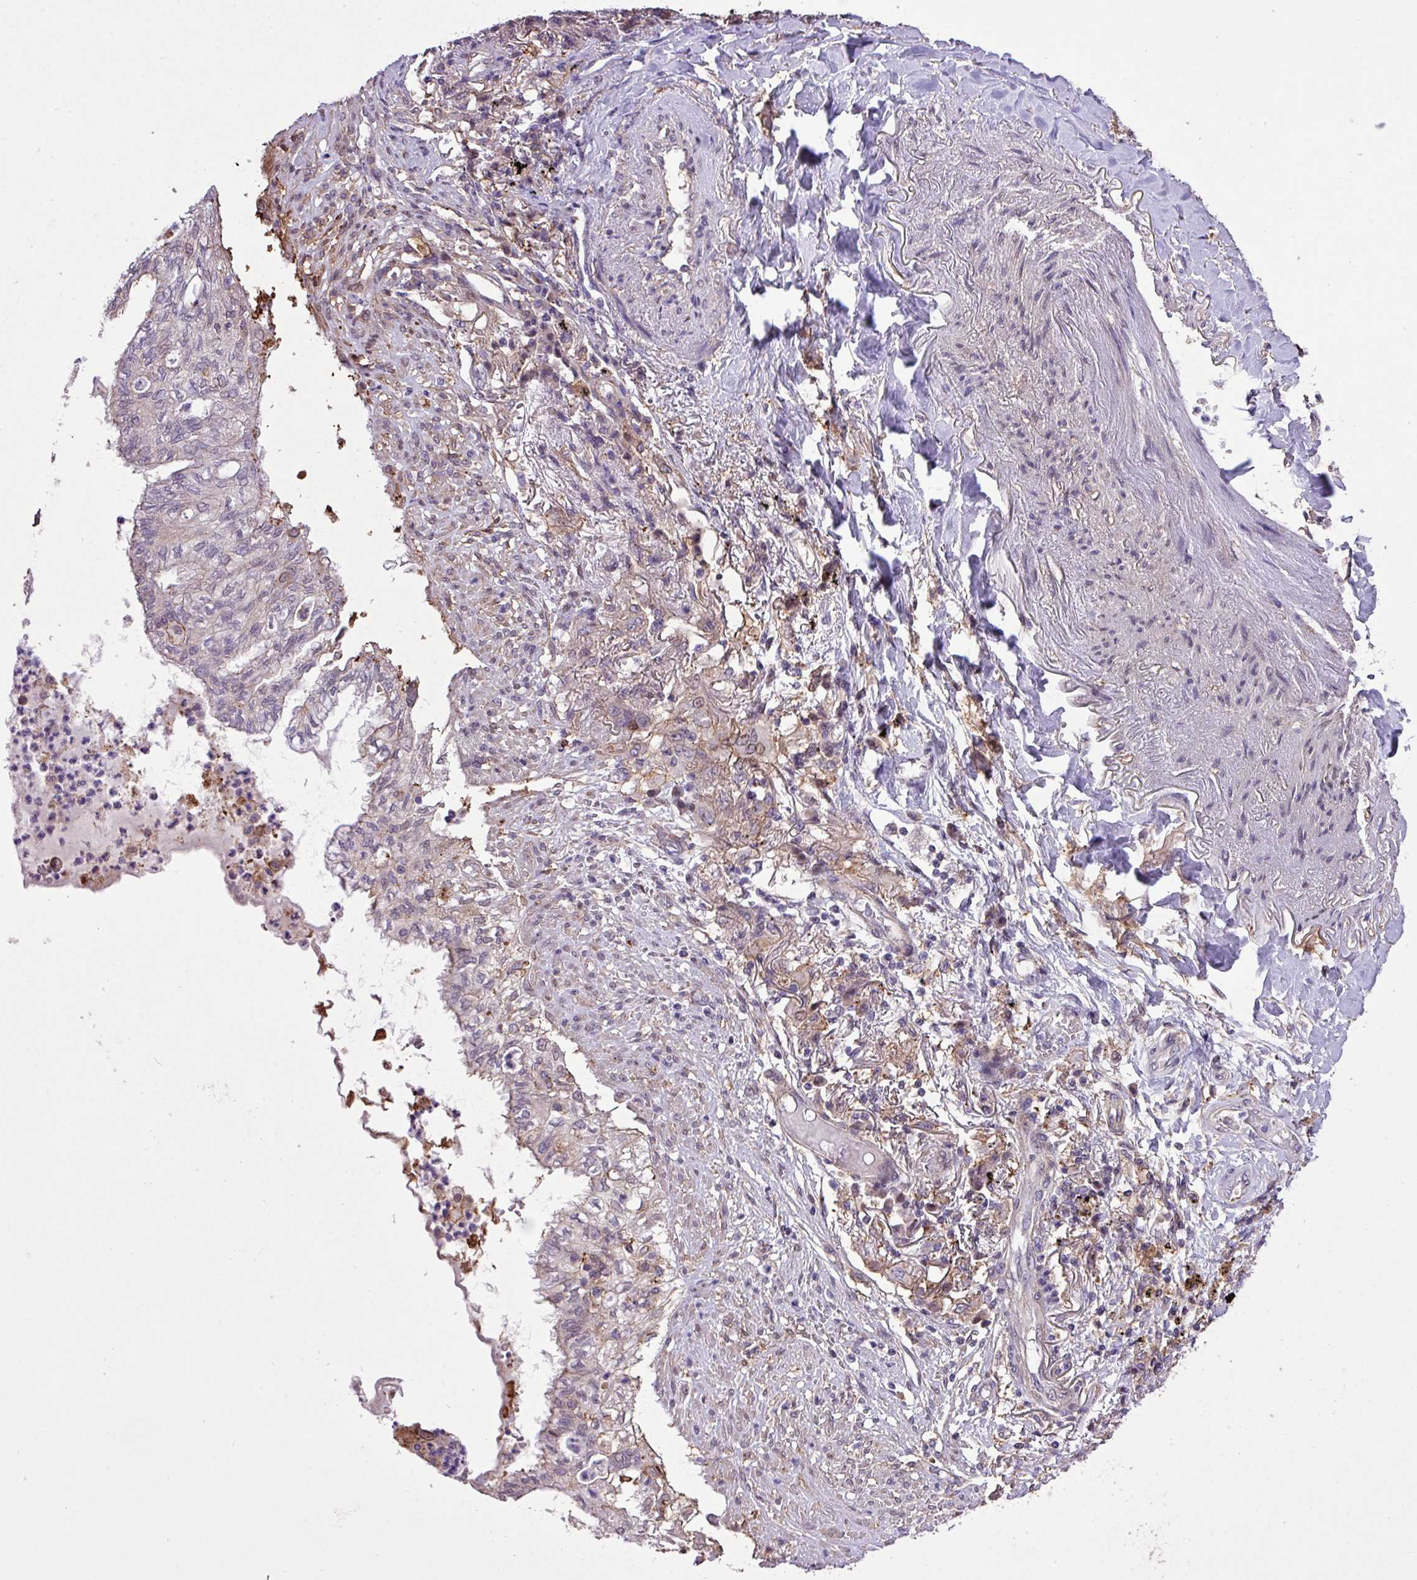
{"staining": {"intensity": "weak", "quantity": "<25%", "location": "cytoplasmic/membranous"}, "tissue": "lung cancer", "cell_type": "Tumor cells", "image_type": "cancer", "snomed": [{"axis": "morphology", "description": "Adenocarcinoma, NOS"}, {"axis": "topography", "description": "Lung"}], "caption": "The IHC micrograph has no significant positivity in tumor cells of lung cancer (adenocarcinoma) tissue.", "gene": "RPP25L", "patient": {"sex": "female", "age": 70}}